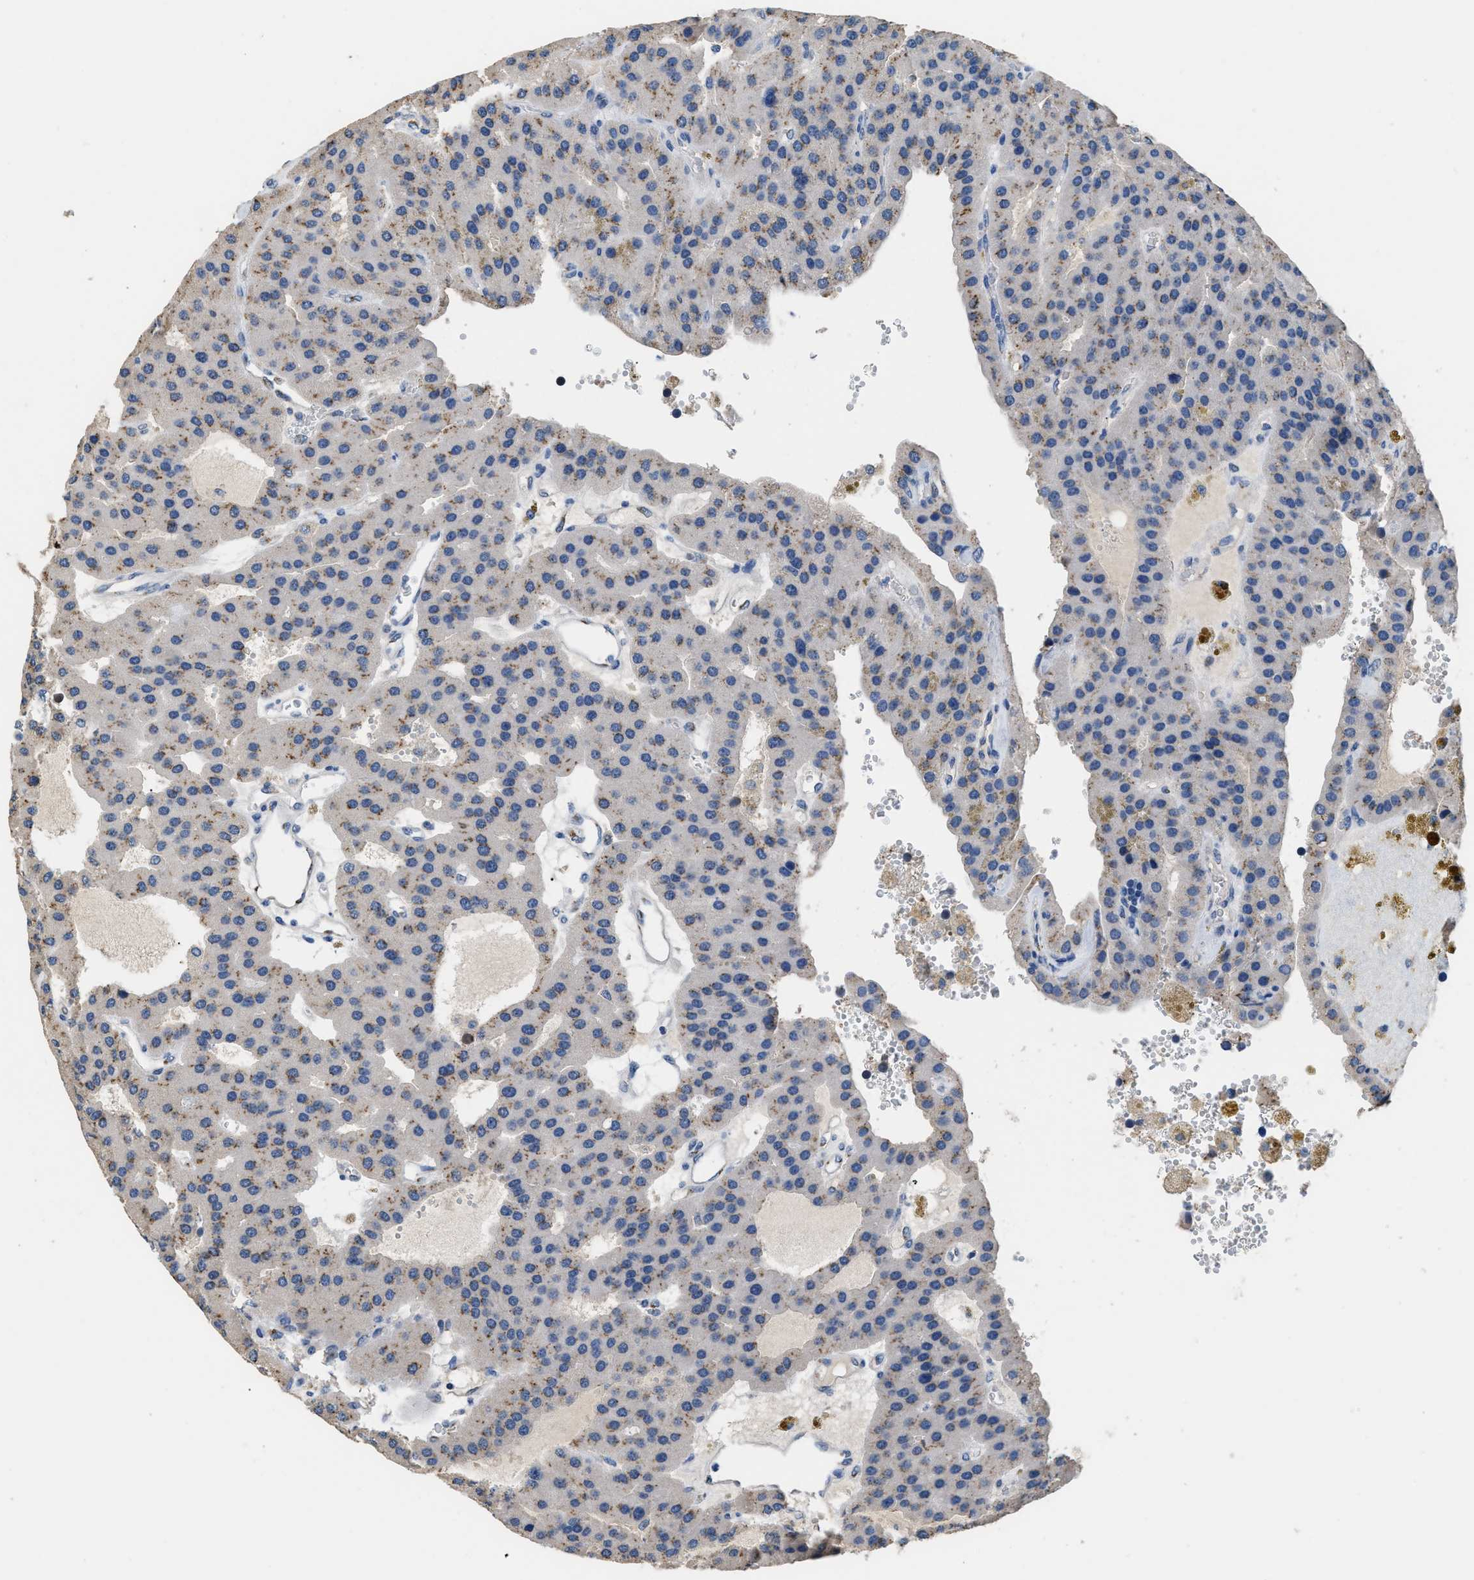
{"staining": {"intensity": "weak", "quantity": "25%-75%", "location": "cytoplasmic/membranous"}, "tissue": "parathyroid gland", "cell_type": "Glandular cells", "image_type": "normal", "snomed": [{"axis": "morphology", "description": "Normal tissue, NOS"}, {"axis": "morphology", "description": "Adenoma, NOS"}, {"axis": "topography", "description": "Parathyroid gland"}], "caption": "This is an image of immunohistochemistry (IHC) staining of unremarkable parathyroid gland, which shows weak expression in the cytoplasmic/membranous of glandular cells.", "gene": "GOLM1", "patient": {"sex": "female", "age": 86}}